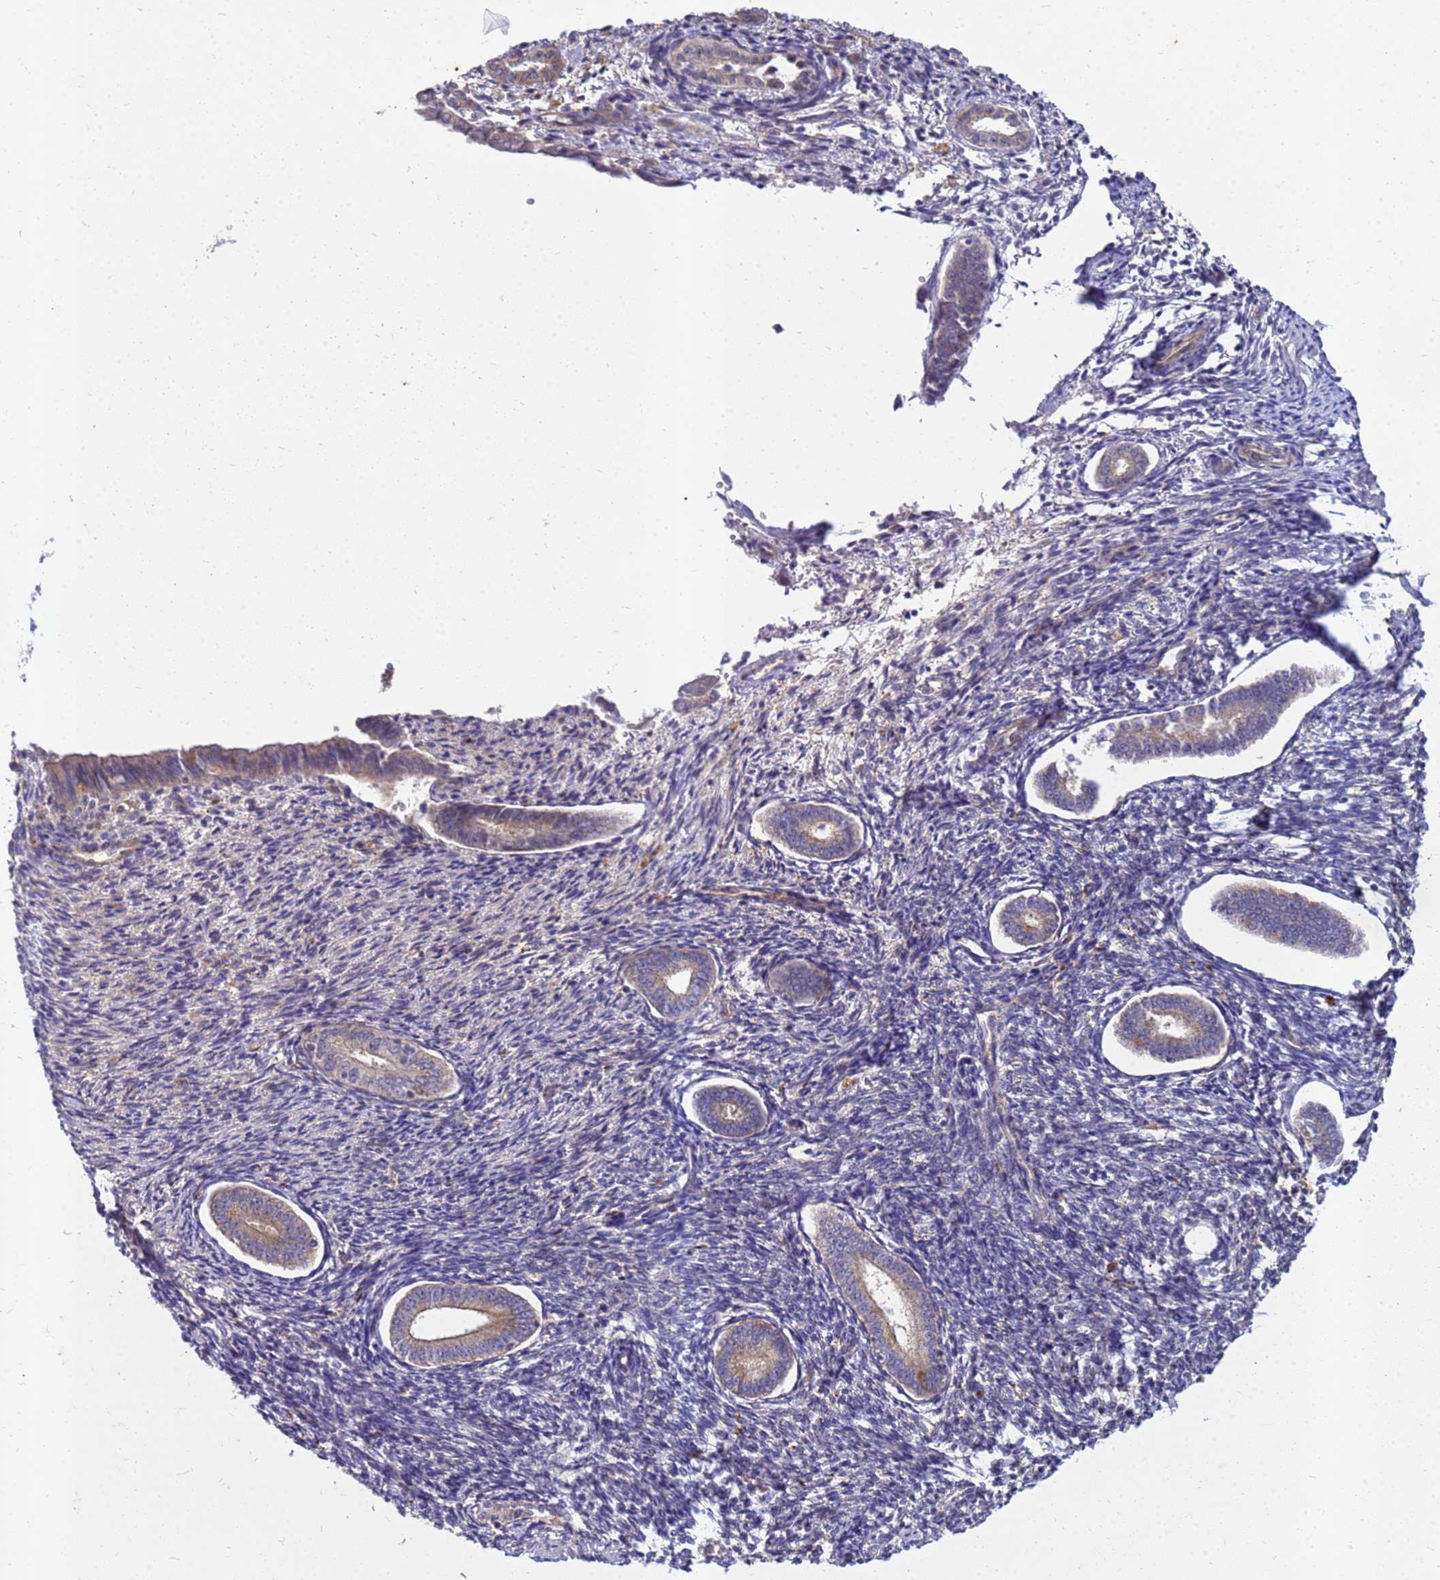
{"staining": {"intensity": "negative", "quantity": "none", "location": "none"}, "tissue": "endometrium", "cell_type": "Cells in endometrial stroma", "image_type": "normal", "snomed": [{"axis": "morphology", "description": "Normal tissue, NOS"}, {"axis": "topography", "description": "Endometrium"}], "caption": "The micrograph displays no staining of cells in endometrial stroma in normal endometrium. The staining is performed using DAB (3,3'-diaminobenzidine) brown chromogen with nuclei counter-stained in using hematoxylin.", "gene": "RNF215", "patient": {"sex": "female", "age": 56}}